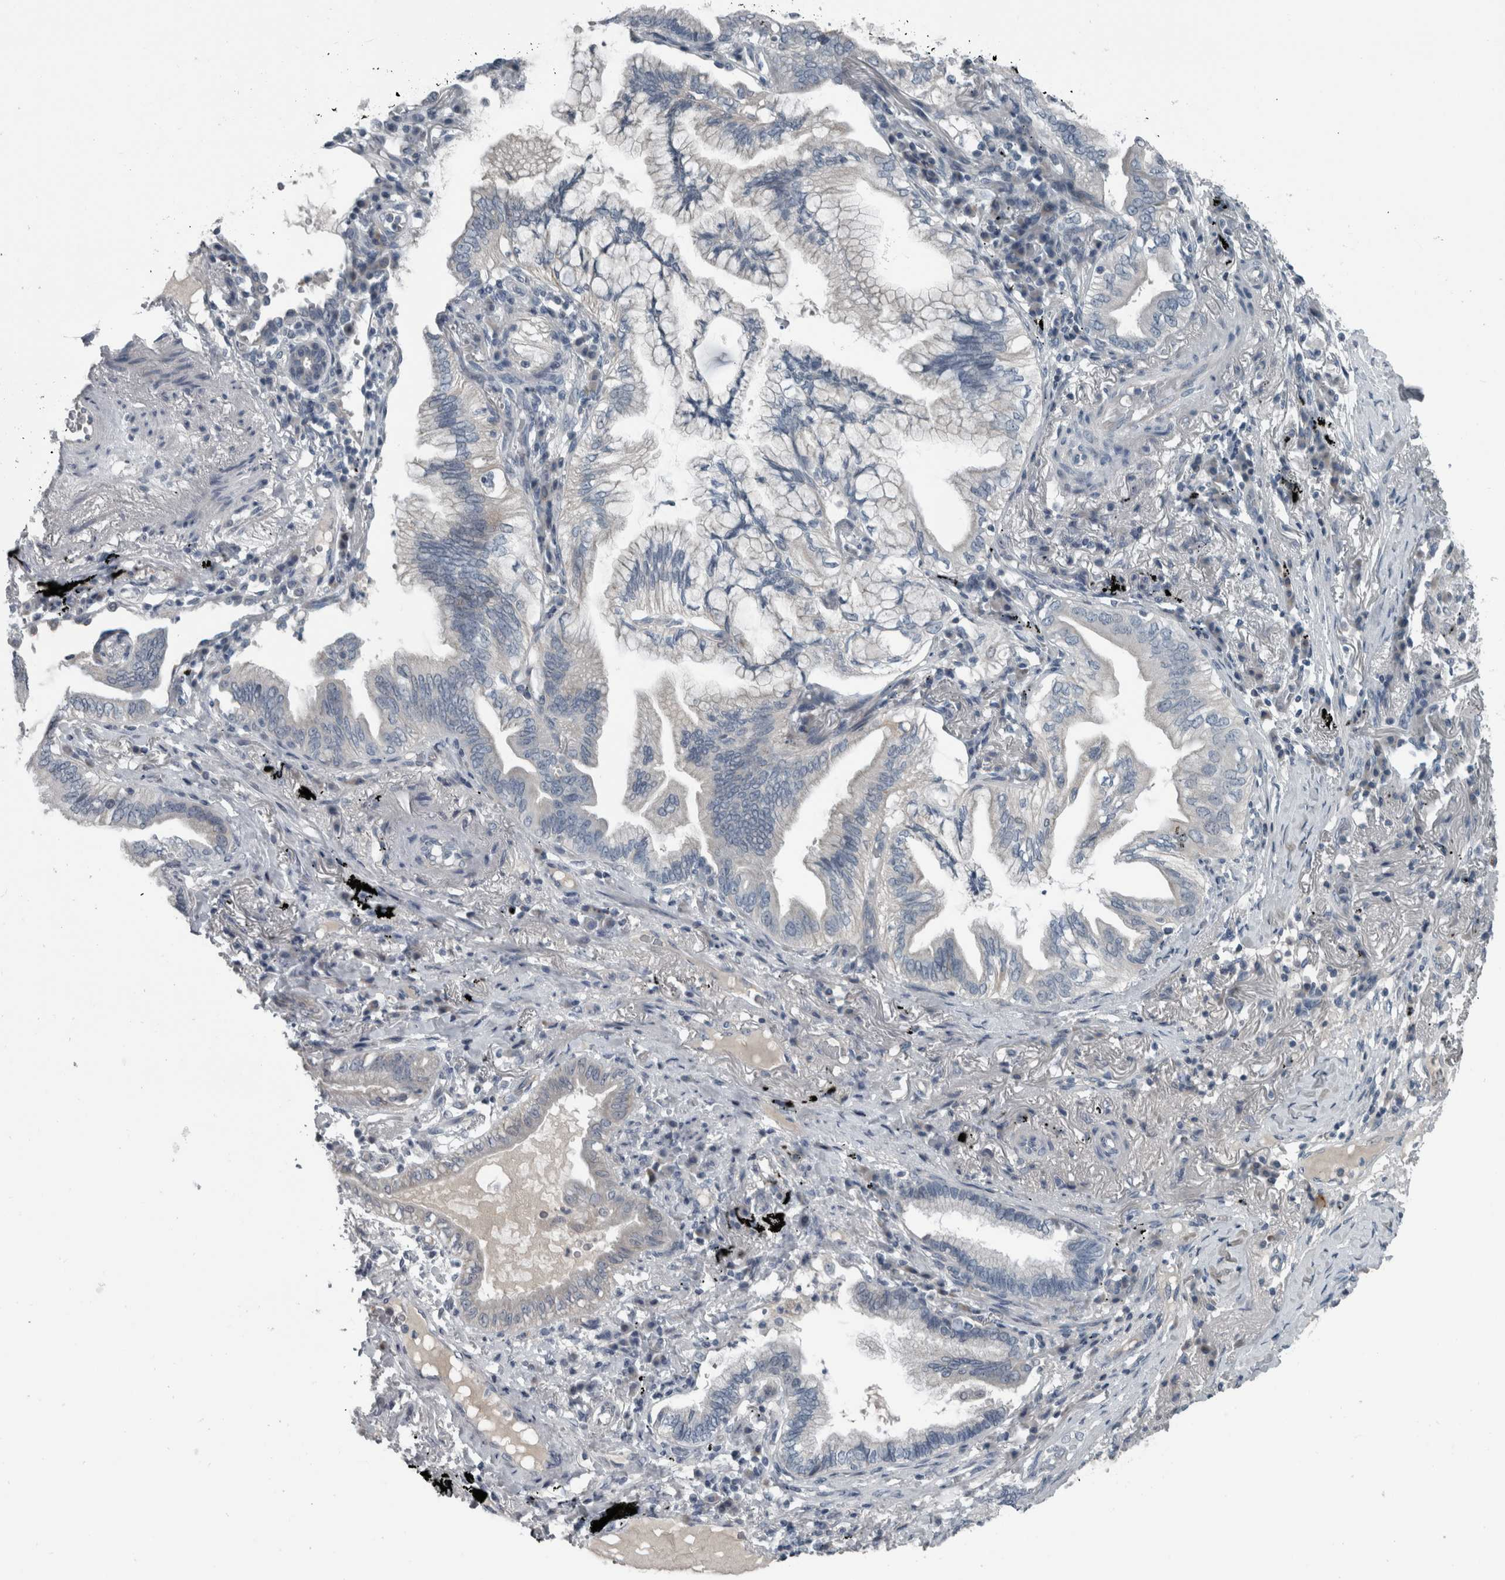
{"staining": {"intensity": "weak", "quantity": "<25%", "location": "cytoplasmic/membranous"}, "tissue": "lung cancer", "cell_type": "Tumor cells", "image_type": "cancer", "snomed": [{"axis": "morphology", "description": "Adenocarcinoma, NOS"}, {"axis": "topography", "description": "Lung"}], "caption": "Photomicrograph shows no significant protein positivity in tumor cells of lung cancer (adenocarcinoma). (Stains: DAB (3,3'-diaminobenzidine) immunohistochemistry (IHC) with hematoxylin counter stain, Microscopy: brightfield microscopy at high magnification).", "gene": "KRT20", "patient": {"sex": "female", "age": 70}}